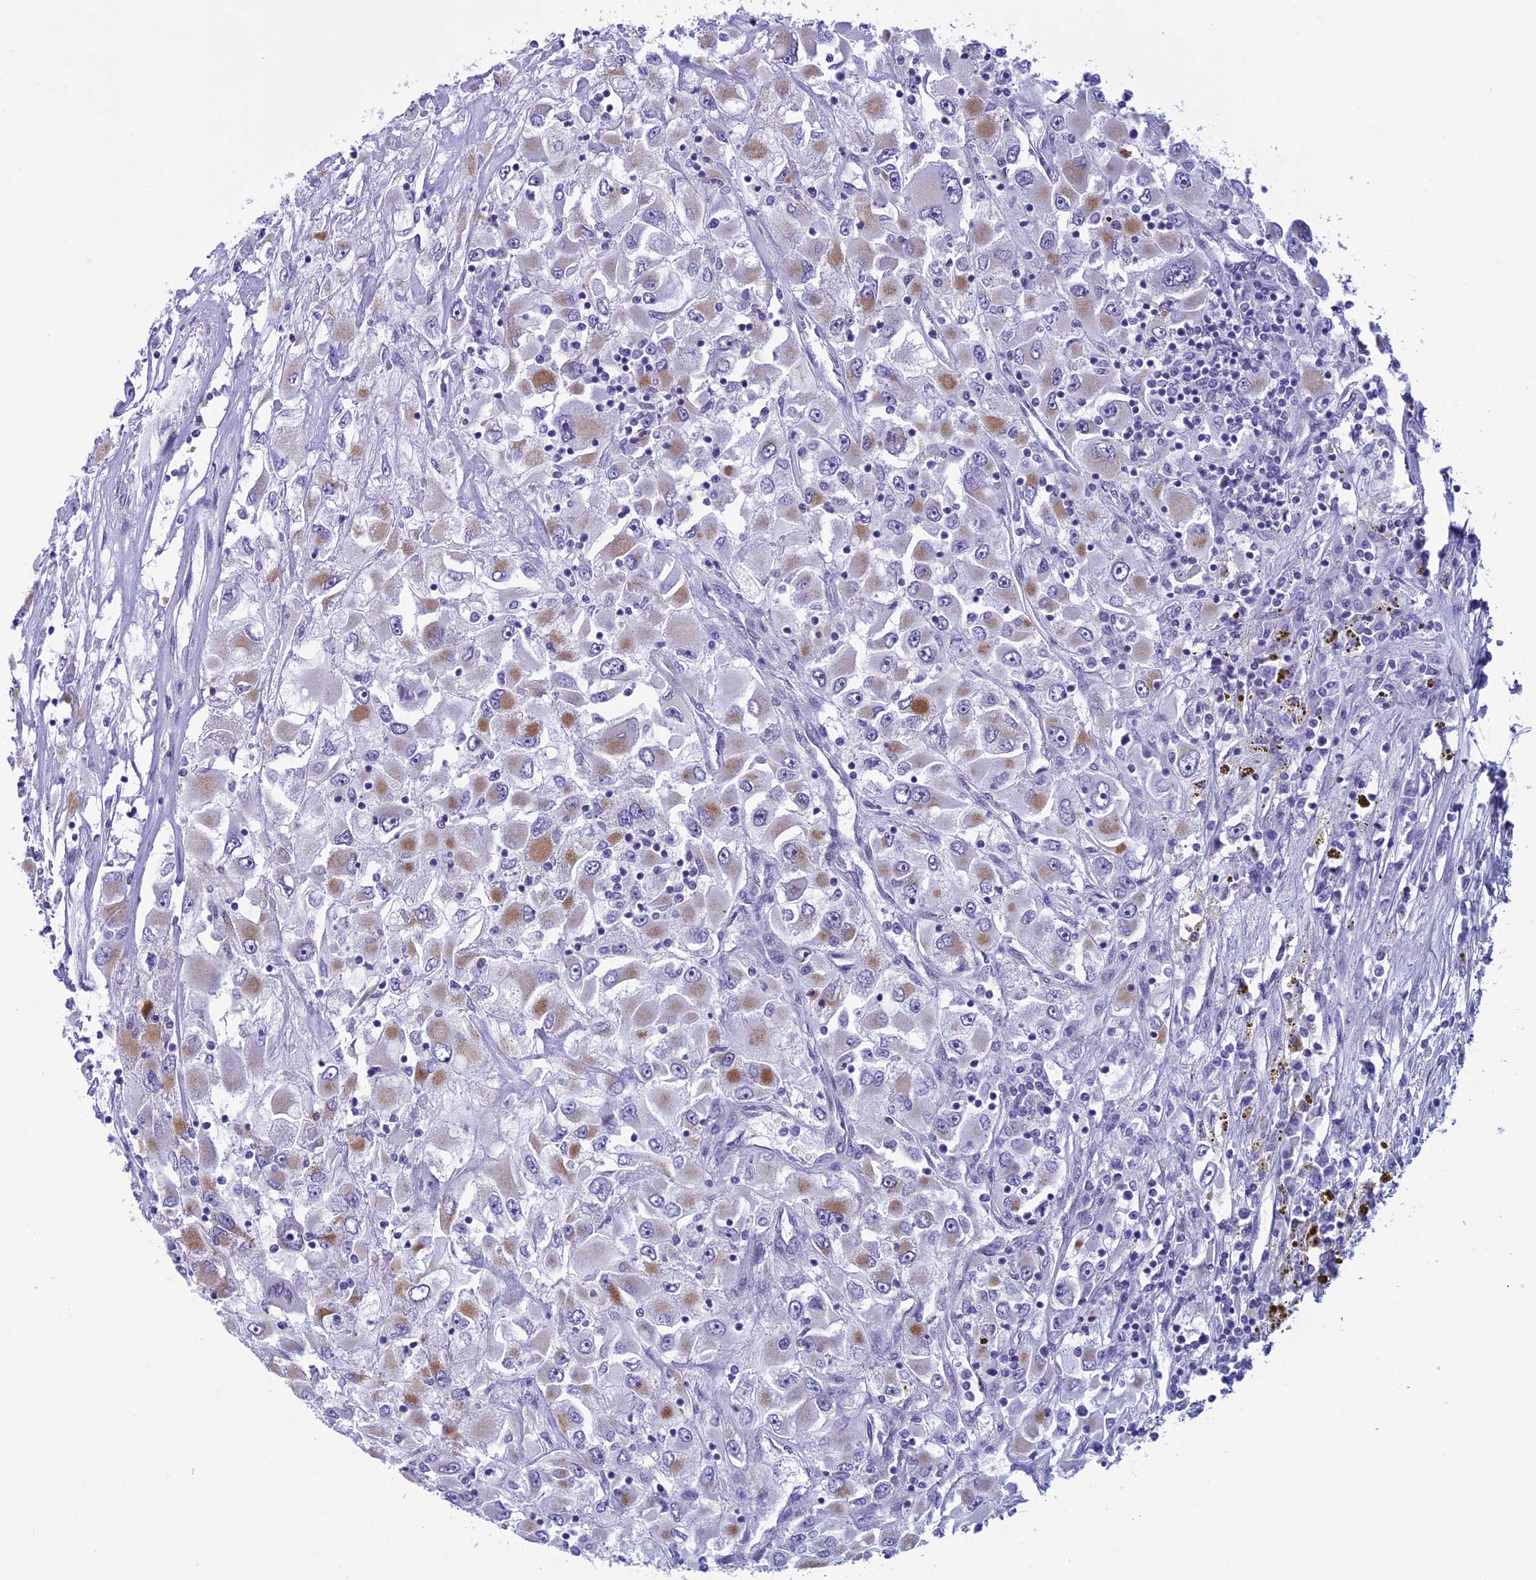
{"staining": {"intensity": "moderate", "quantity": "<25%", "location": "cytoplasmic/membranous"}, "tissue": "renal cancer", "cell_type": "Tumor cells", "image_type": "cancer", "snomed": [{"axis": "morphology", "description": "Adenocarcinoma, NOS"}, {"axis": "topography", "description": "Kidney"}], "caption": "Renal cancer (adenocarcinoma) was stained to show a protein in brown. There is low levels of moderate cytoplasmic/membranous positivity in about <25% of tumor cells. Nuclei are stained in blue.", "gene": "MFSD12", "patient": {"sex": "female", "age": 52}}